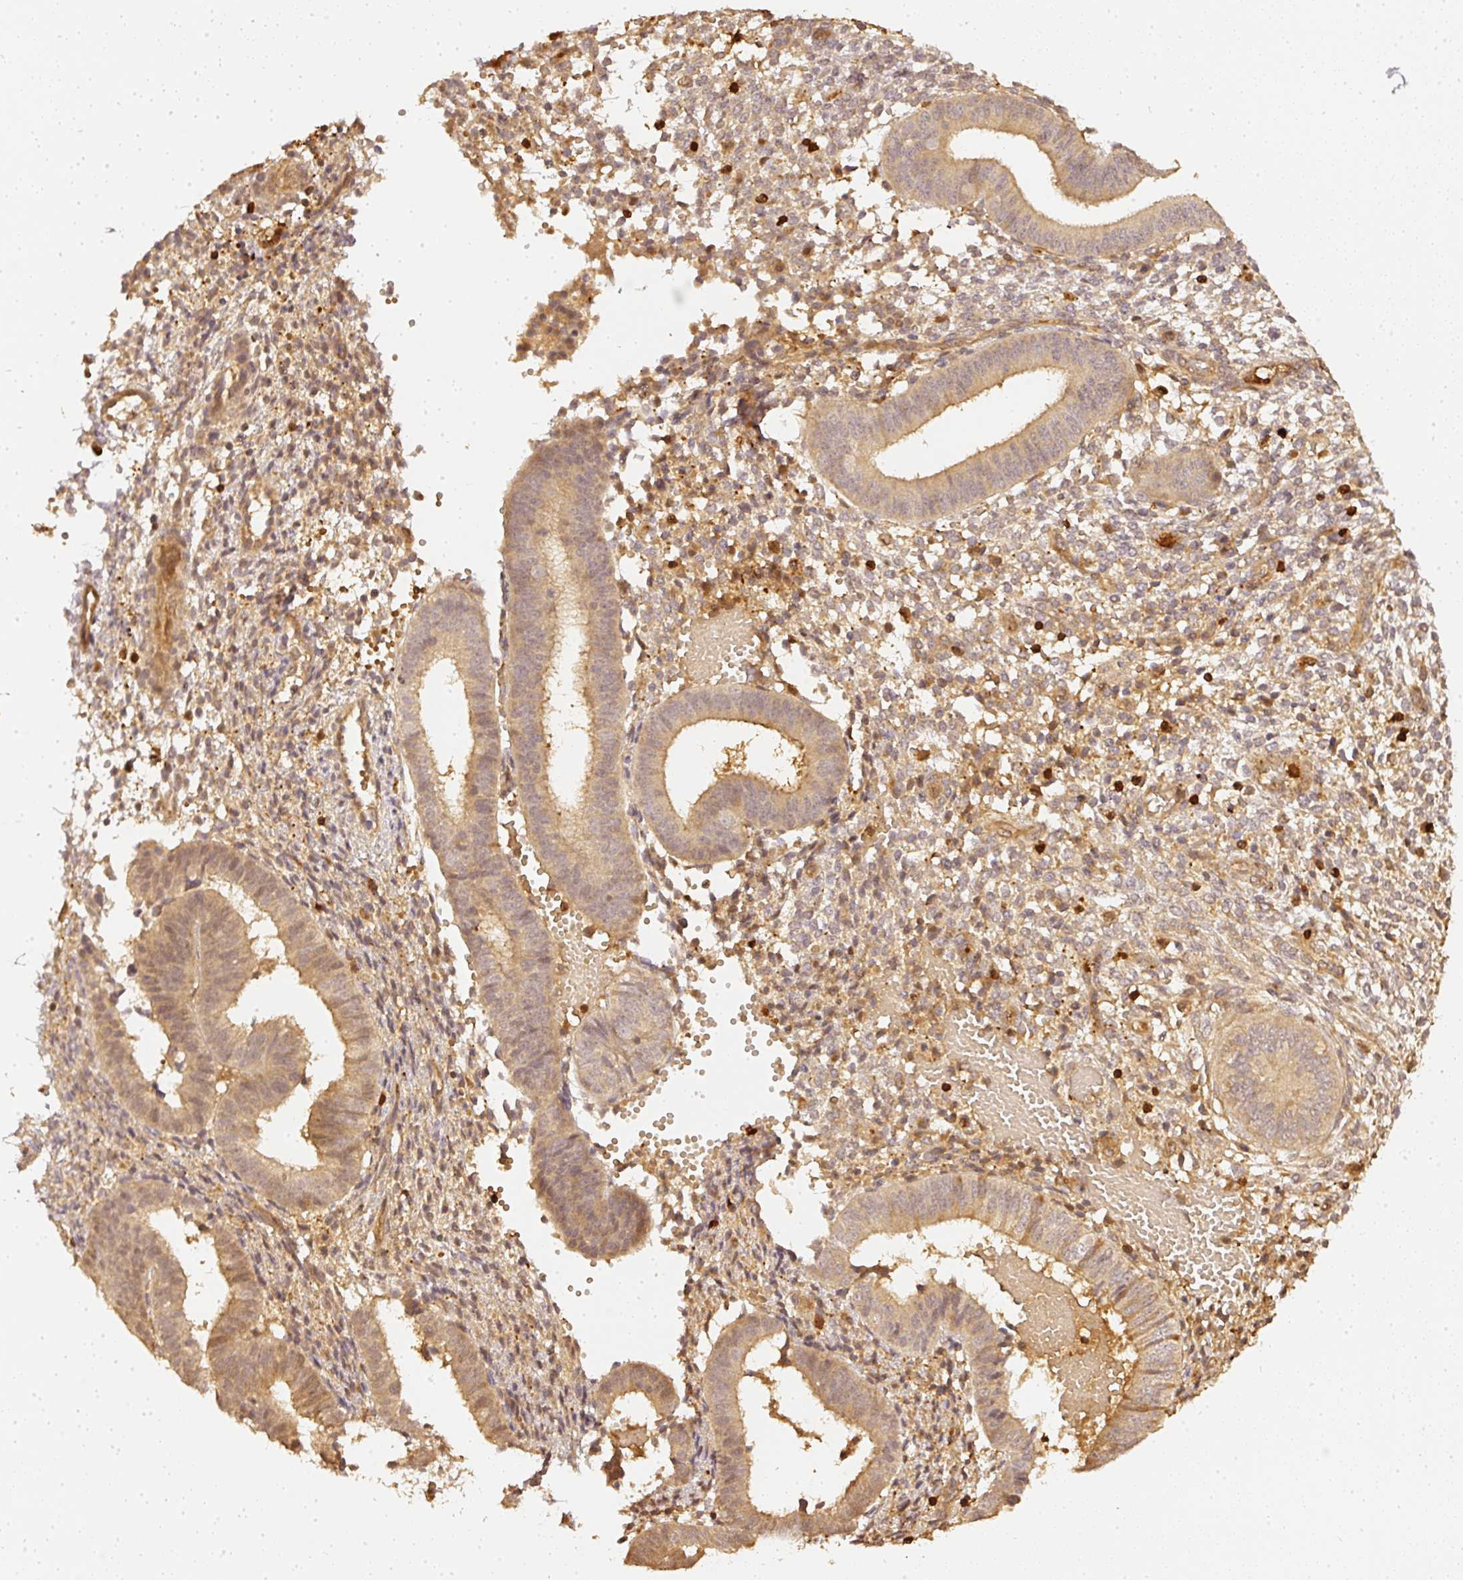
{"staining": {"intensity": "weak", "quantity": "25%-75%", "location": "cytoplasmic/membranous"}, "tissue": "endometrium", "cell_type": "Cells in endometrial stroma", "image_type": "normal", "snomed": [{"axis": "morphology", "description": "Normal tissue, NOS"}, {"axis": "topography", "description": "Endometrium"}], "caption": "A brown stain shows weak cytoplasmic/membranous positivity of a protein in cells in endometrial stroma of unremarkable human endometrium. (DAB = brown stain, brightfield microscopy at high magnification).", "gene": "PFN1", "patient": {"sex": "female", "age": 49}}